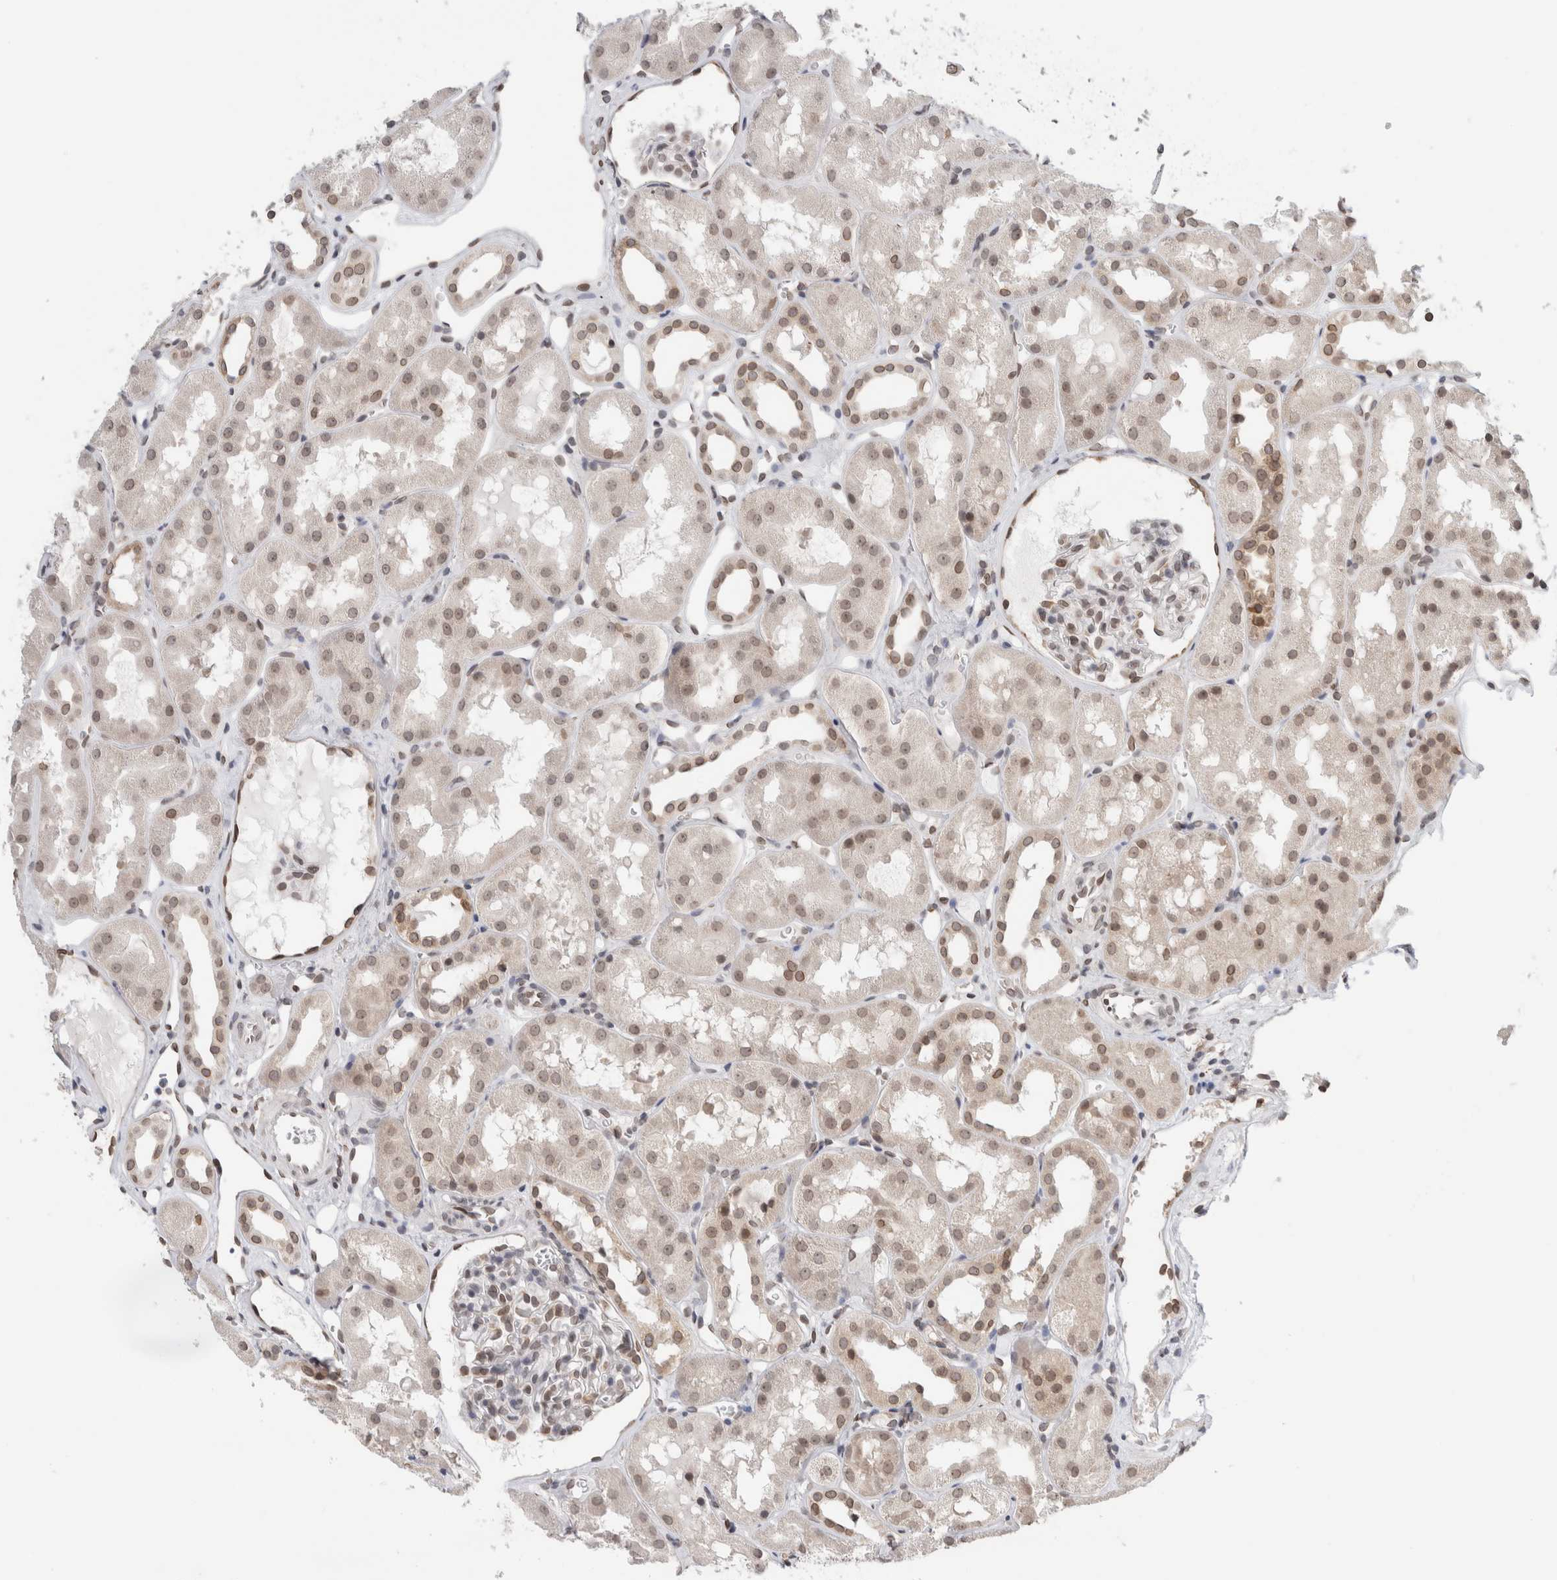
{"staining": {"intensity": "moderate", "quantity": ">75%", "location": "cytoplasmic/membranous,nuclear"}, "tissue": "kidney", "cell_type": "Cells in glomeruli", "image_type": "normal", "snomed": [{"axis": "morphology", "description": "Normal tissue, NOS"}, {"axis": "topography", "description": "Kidney"}], "caption": "A micrograph of human kidney stained for a protein reveals moderate cytoplasmic/membranous,nuclear brown staining in cells in glomeruli. The protein is shown in brown color, while the nuclei are stained blue.", "gene": "RBMX2", "patient": {"sex": "male", "age": 16}}